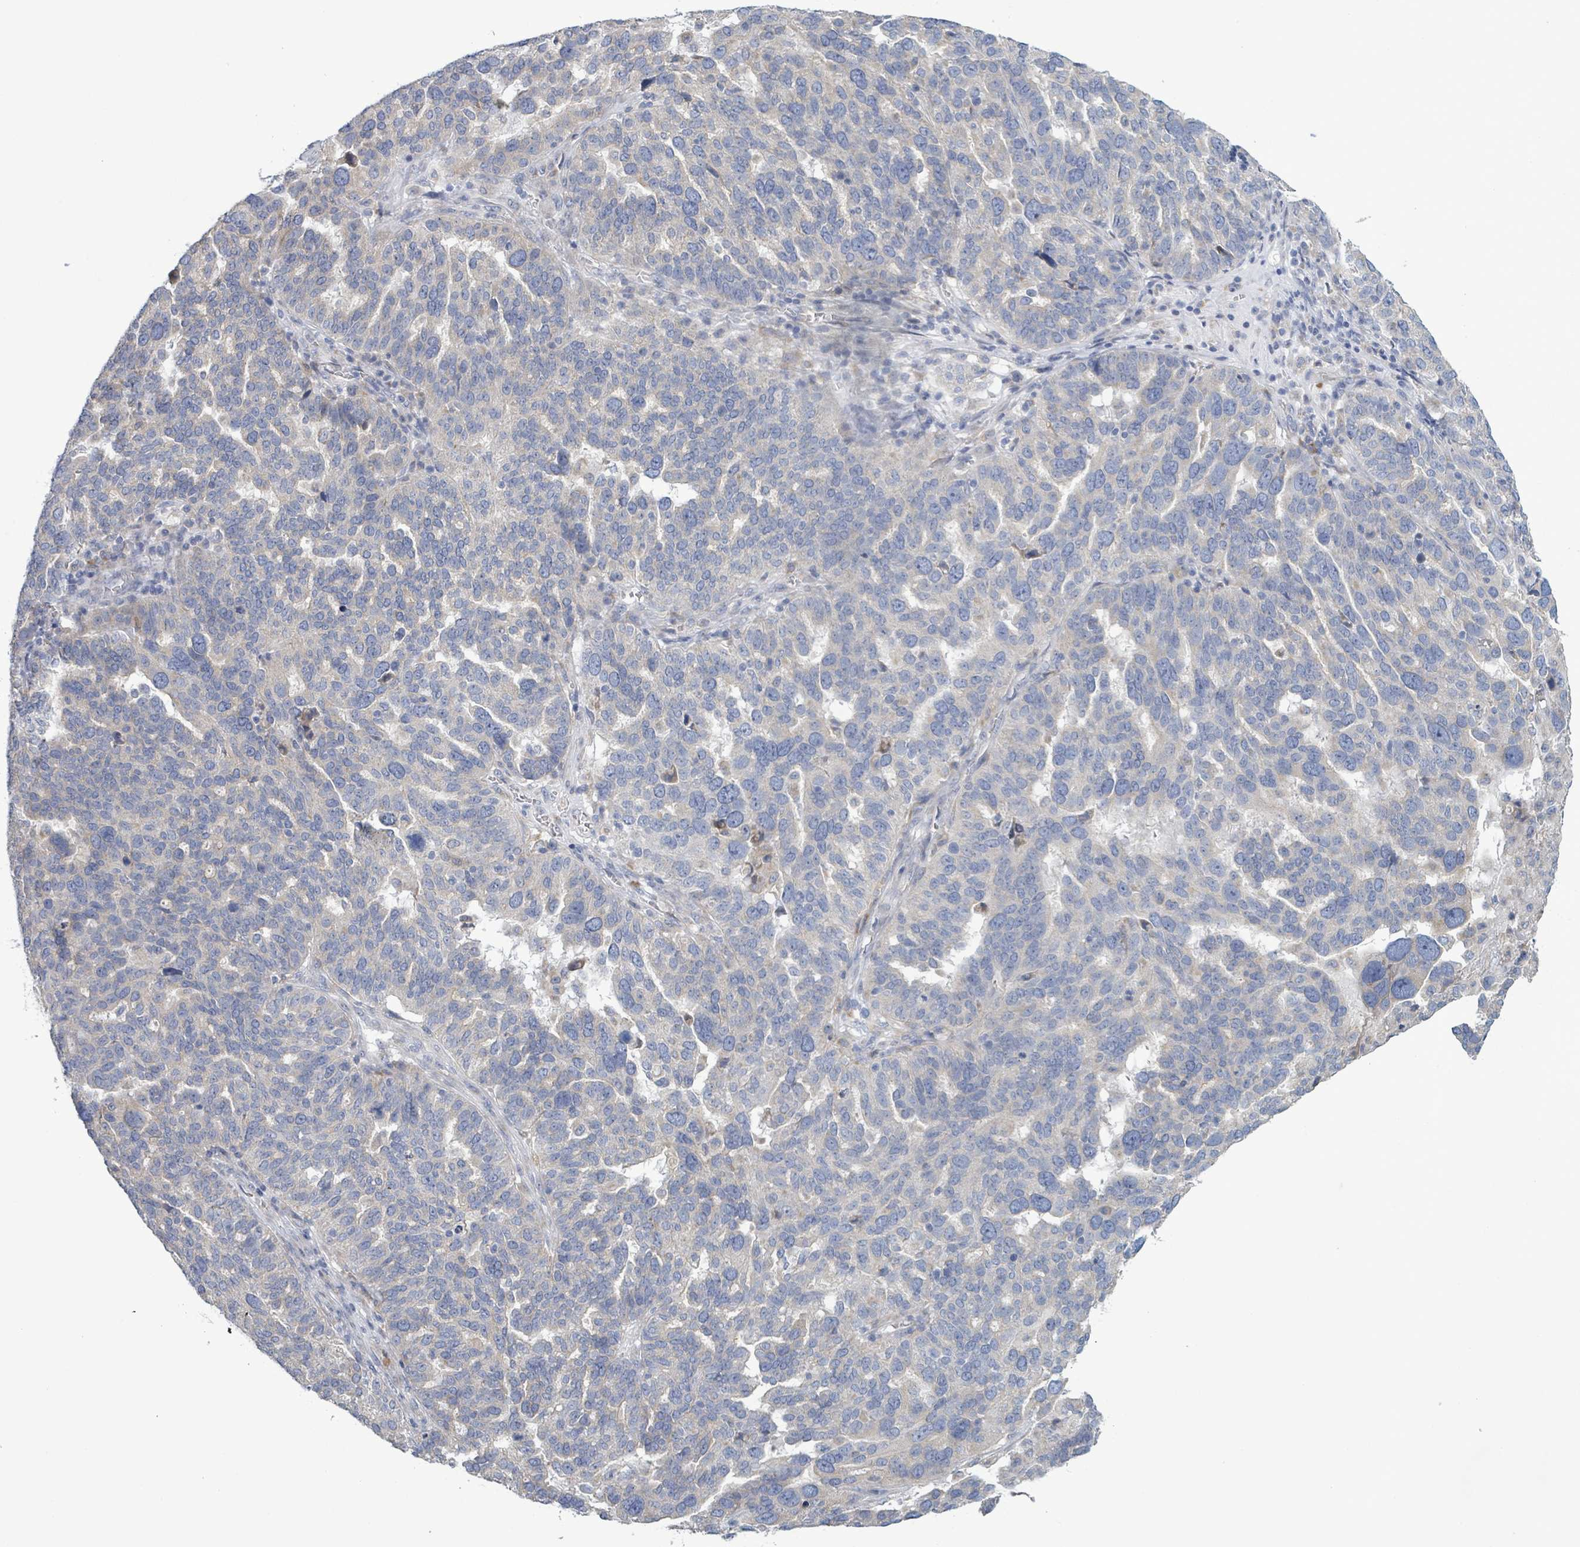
{"staining": {"intensity": "negative", "quantity": "none", "location": "none"}, "tissue": "ovarian cancer", "cell_type": "Tumor cells", "image_type": "cancer", "snomed": [{"axis": "morphology", "description": "Cystadenocarcinoma, serous, NOS"}, {"axis": "topography", "description": "Ovary"}], "caption": "Immunohistochemical staining of human ovarian serous cystadenocarcinoma exhibits no significant expression in tumor cells. Brightfield microscopy of immunohistochemistry stained with DAB (3,3'-diaminobenzidine) (brown) and hematoxylin (blue), captured at high magnification.", "gene": "ATP13A1", "patient": {"sex": "female", "age": 59}}